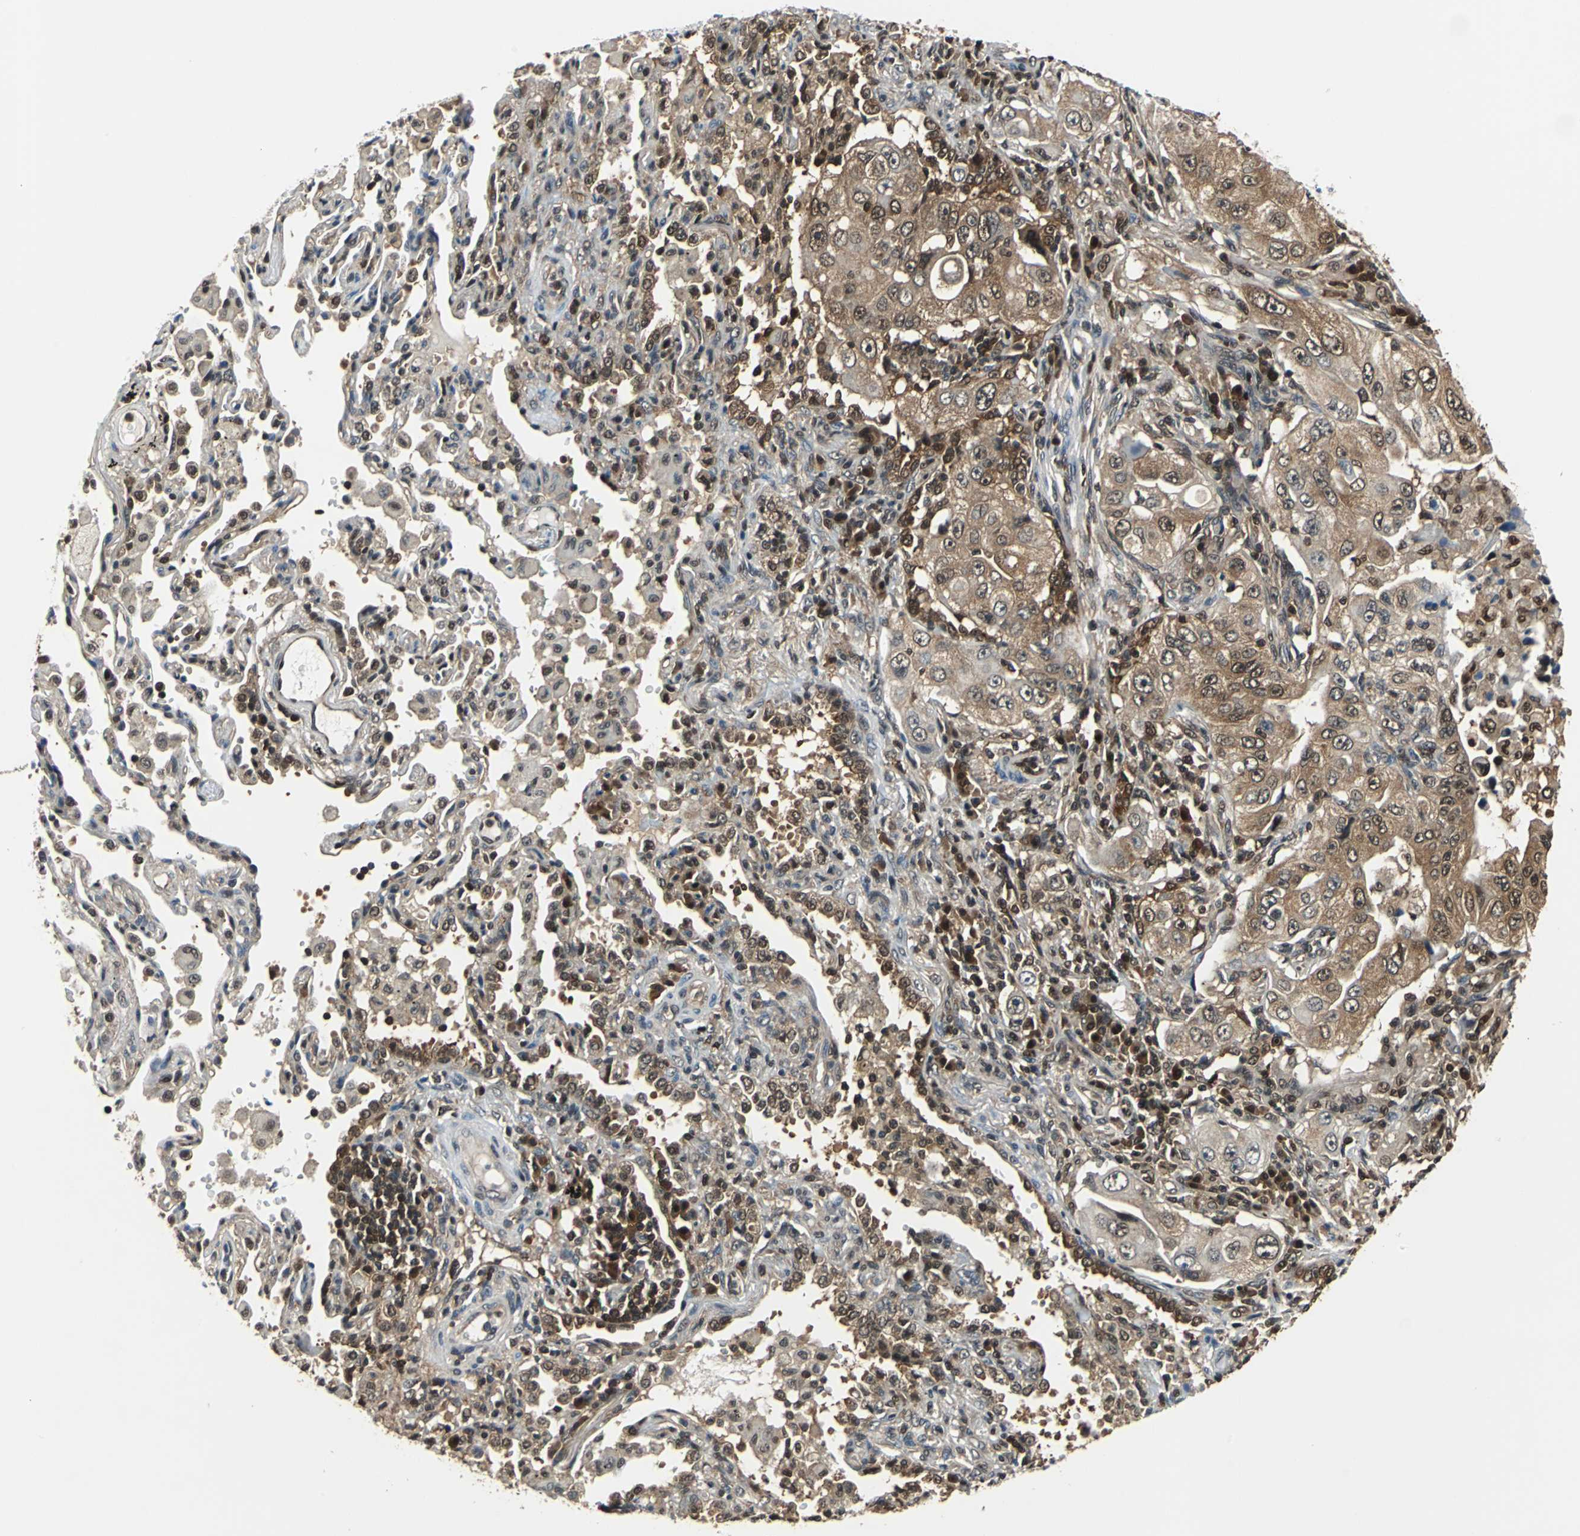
{"staining": {"intensity": "moderate", "quantity": "25%-75%", "location": "cytoplasmic/membranous,nuclear"}, "tissue": "lung cancer", "cell_type": "Tumor cells", "image_type": "cancer", "snomed": [{"axis": "morphology", "description": "Adenocarcinoma, NOS"}, {"axis": "topography", "description": "Lung"}], "caption": "A histopathology image of lung adenocarcinoma stained for a protein shows moderate cytoplasmic/membranous and nuclear brown staining in tumor cells. Nuclei are stained in blue.", "gene": "PSME1", "patient": {"sex": "male", "age": 84}}